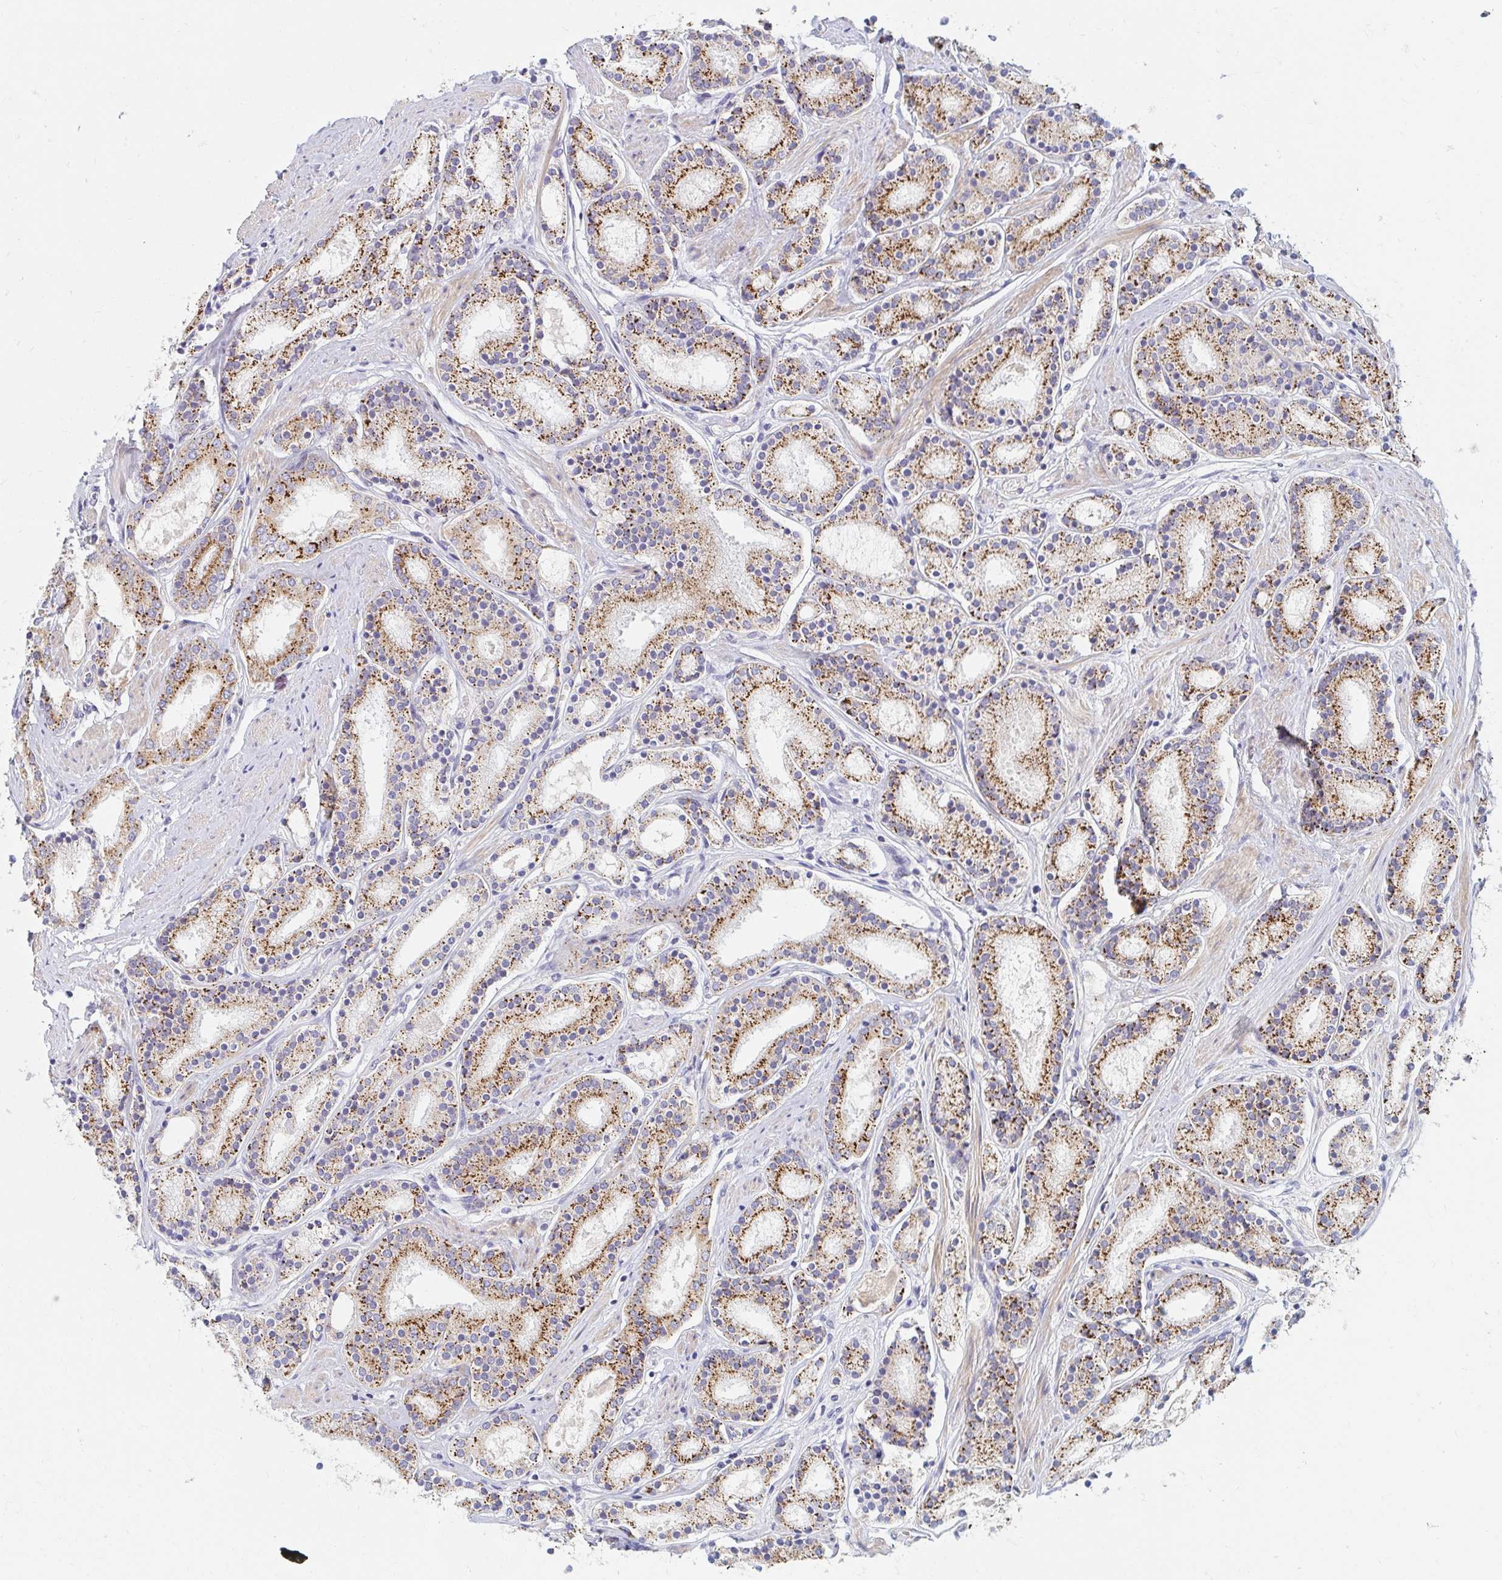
{"staining": {"intensity": "moderate", "quantity": ">75%", "location": "cytoplasmic/membranous"}, "tissue": "prostate cancer", "cell_type": "Tumor cells", "image_type": "cancer", "snomed": [{"axis": "morphology", "description": "Adenocarcinoma, High grade"}, {"axis": "topography", "description": "Prostate"}], "caption": "The micrograph demonstrates immunohistochemical staining of prostate cancer. There is moderate cytoplasmic/membranous expression is appreciated in about >75% of tumor cells.", "gene": "MAVS", "patient": {"sex": "male", "age": 63}}